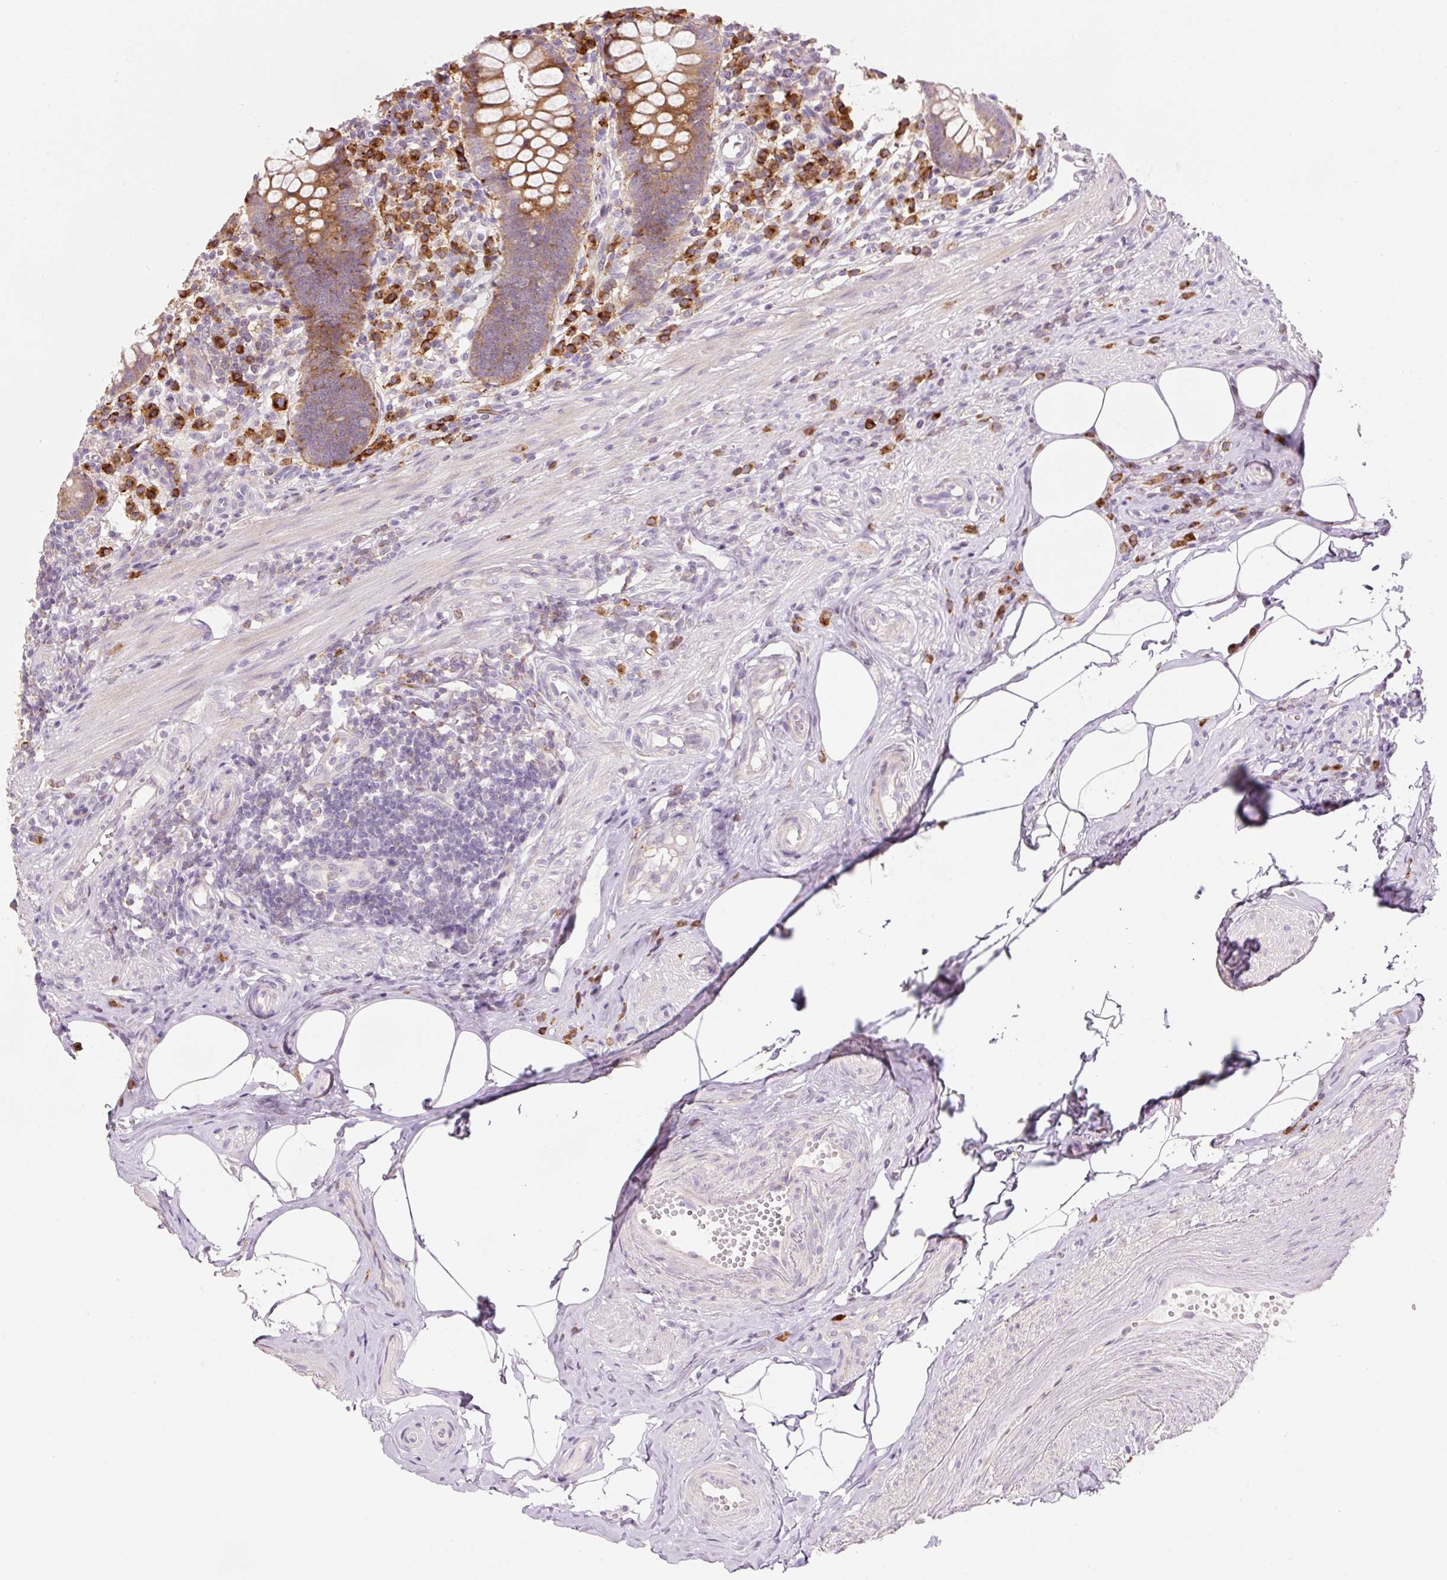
{"staining": {"intensity": "strong", "quantity": ">75%", "location": "cytoplasmic/membranous"}, "tissue": "appendix", "cell_type": "Glandular cells", "image_type": "normal", "snomed": [{"axis": "morphology", "description": "Normal tissue, NOS"}, {"axis": "topography", "description": "Appendix"}], "caption": "A photomicrograph of appendix stained for a protein exhibits strong cytoplasmic/membranous brown staining in glandular cells.", "gene": "HAX1", "patient": {"sex": "female", "age": 56}}